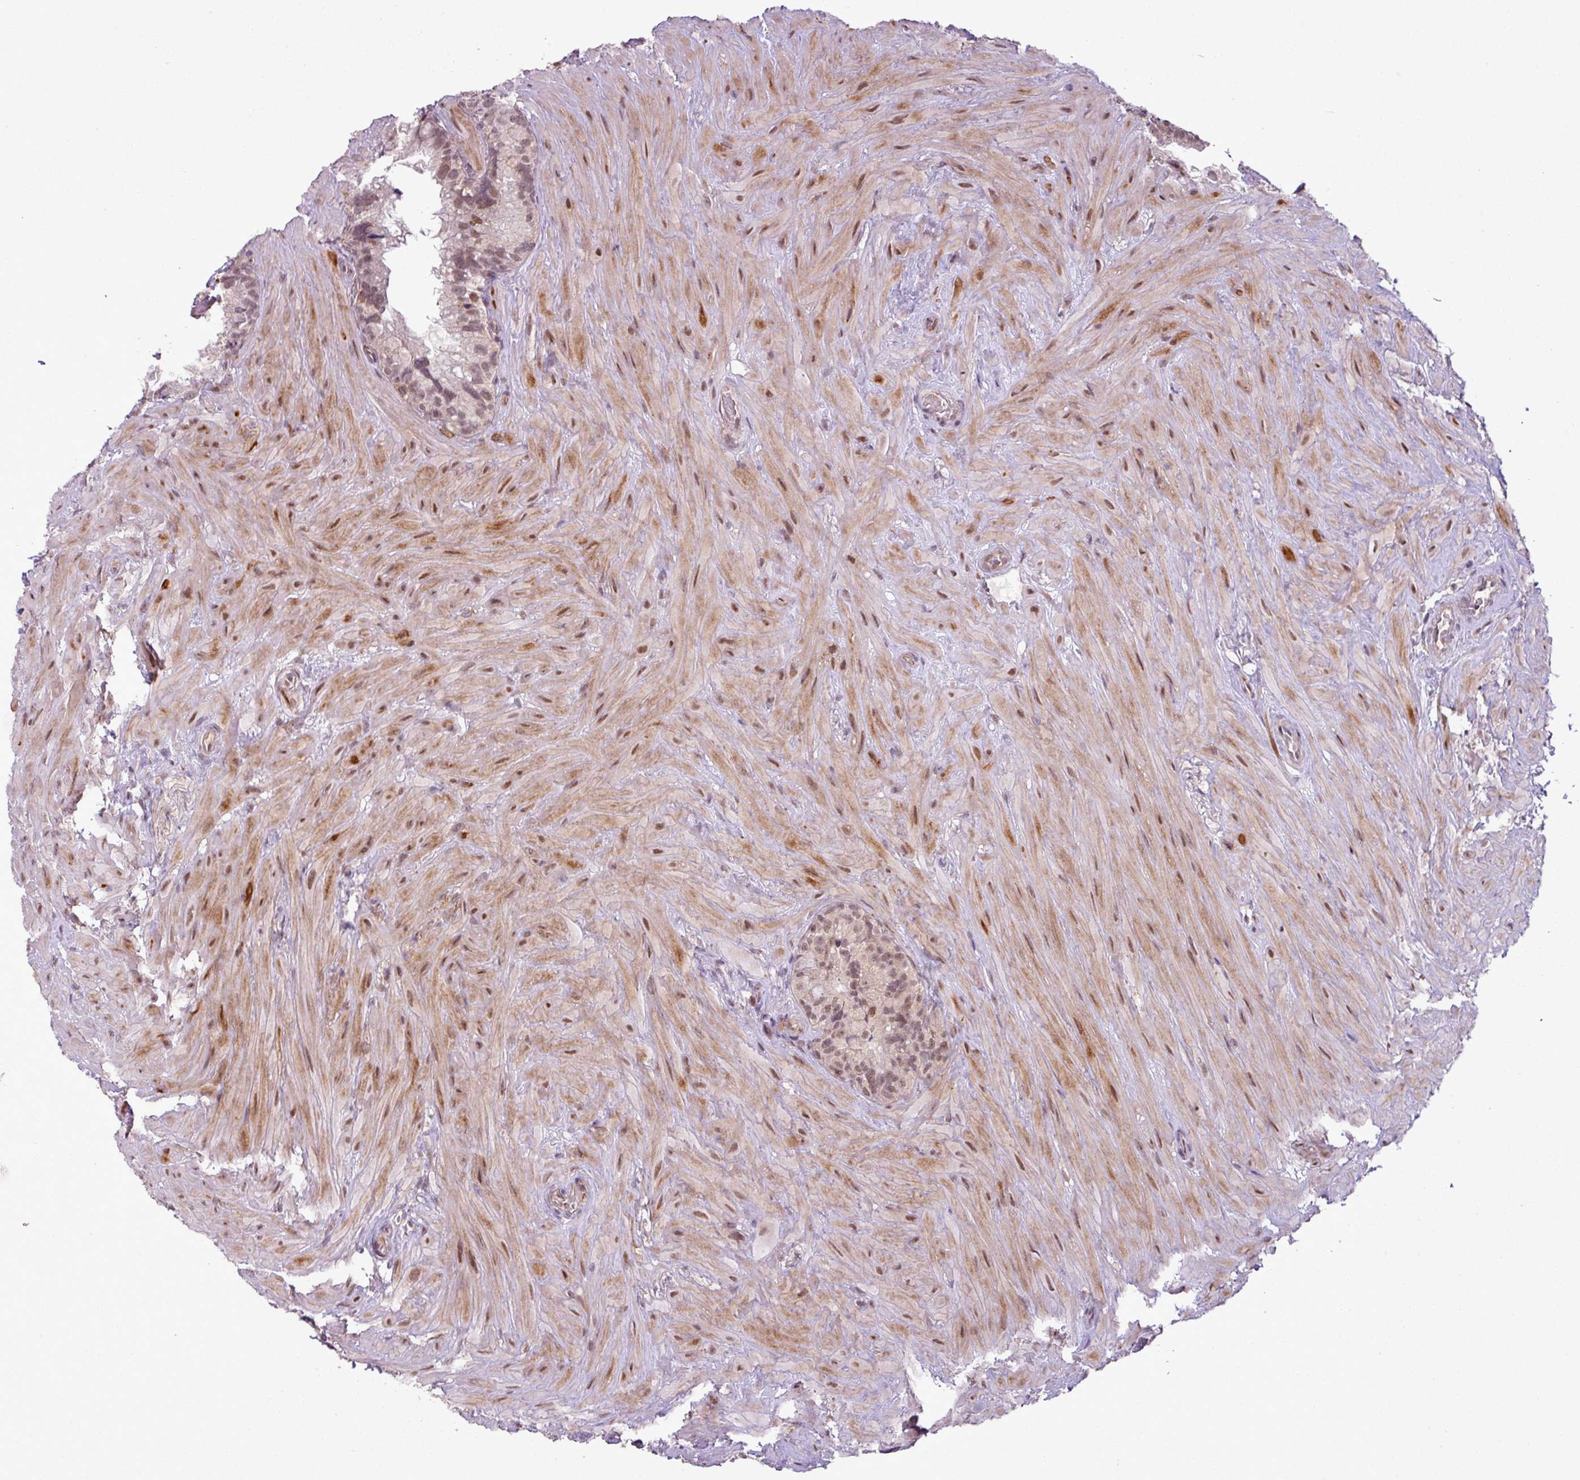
{"staining": {"intensity": "weak", "quantity": ">75%", "location": "nuclear"}, "tissue": "seminal vesicle", "cell_type": "Glandular cells", "image_type": "normal", "snomed": [{"axis": "morphology", "description": "Normal tissue, NOS"}, {"axis": "topography", "description": "Seminal veicle"}], "caption": "IHC (DAB) staining of benign human seminal vesicle shows weak nuclear protein positivity in about >75% of glandular cells.", "gene": "ZC2HC1C", "patient": {"sex": "male", "age": 68}}